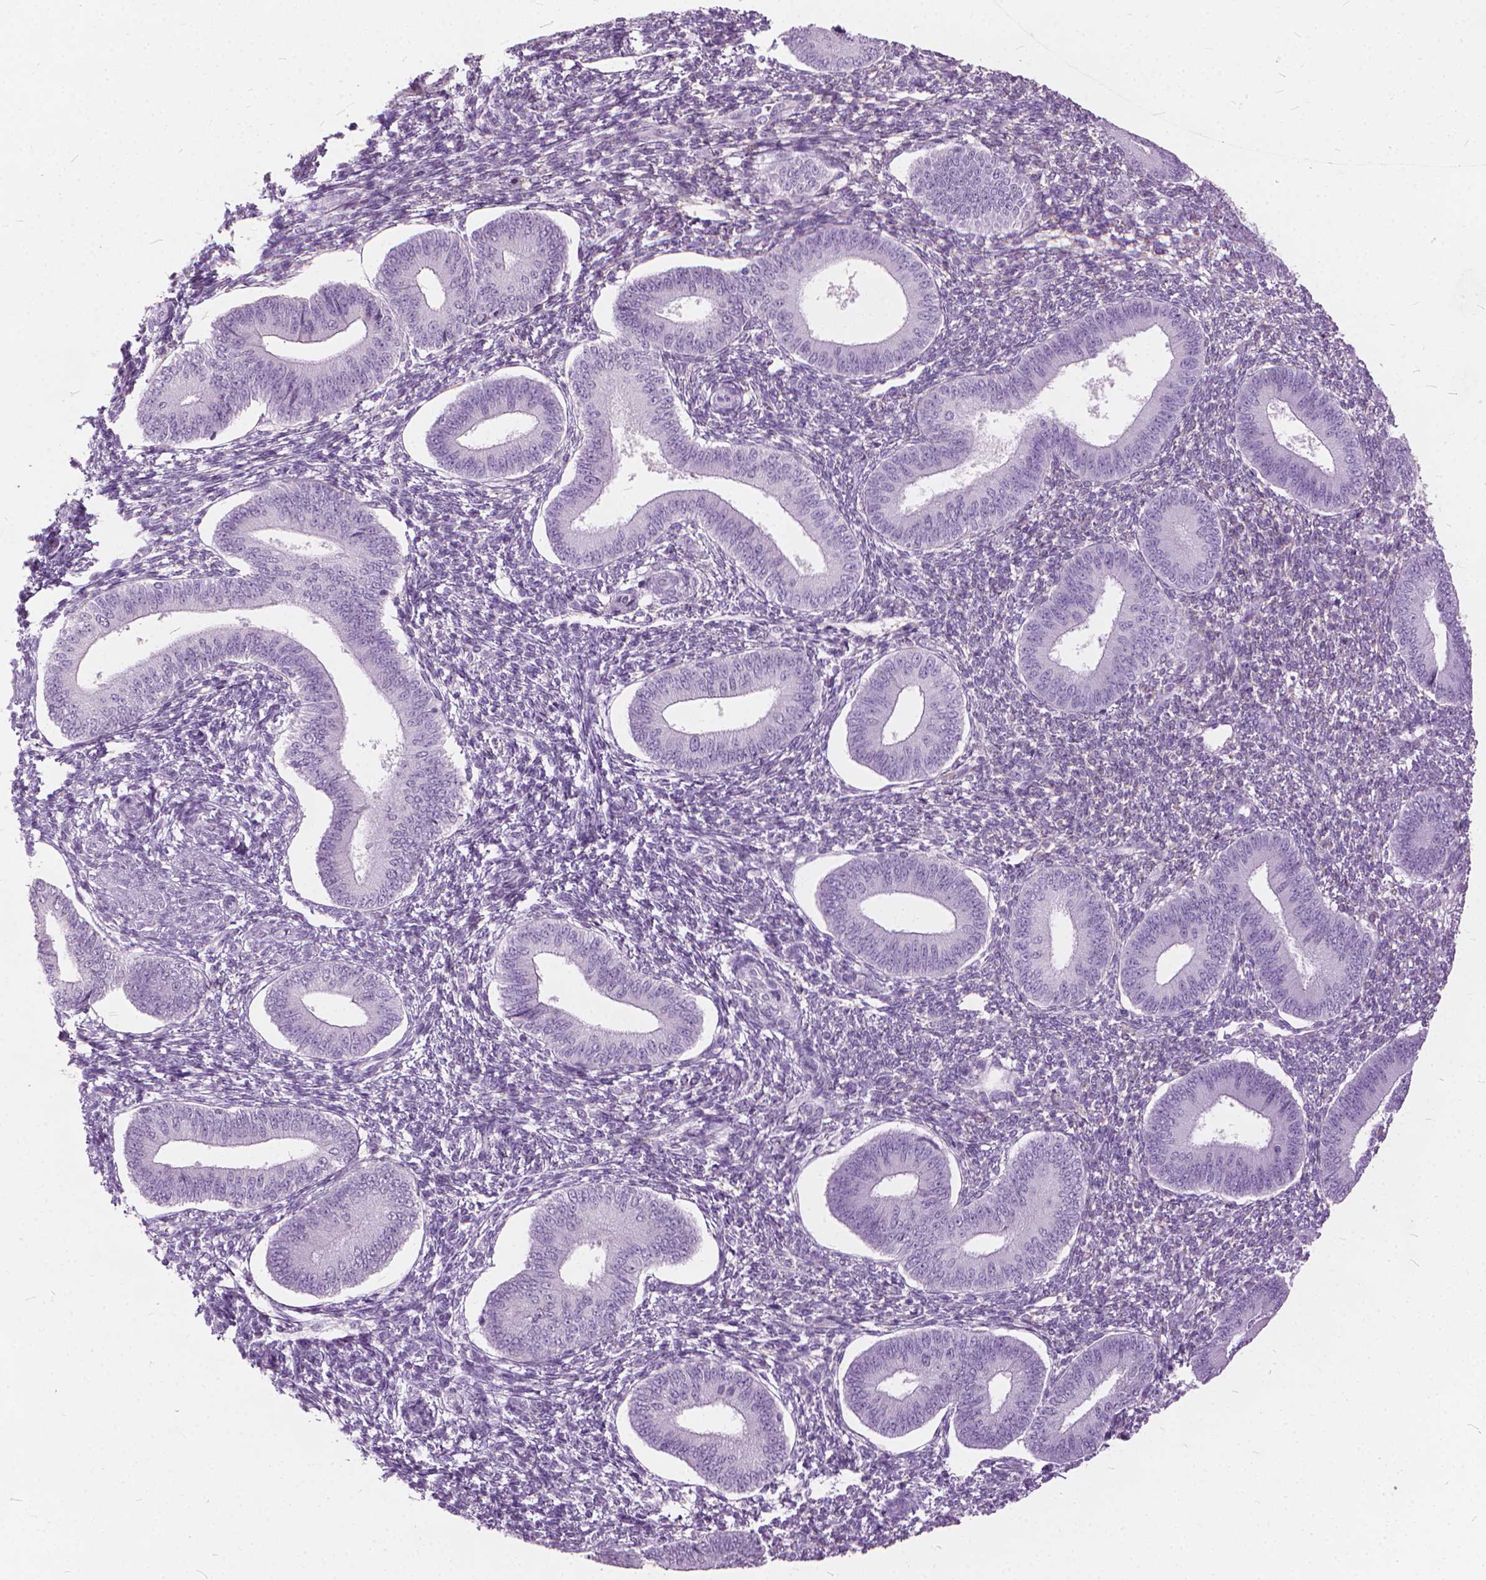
{"staining": {"intensity": "weak", "quantity": "<25%", "location": "cytoplasmic/membranous"}, "tissue": "endometrium", "cell_type": "Cells in endometrial stroma", "image_type": "normal", "snomed": [{"axis": "morphology", "description": "Normal tissue, NOS"}, {"axis": "topography", "description": "Endometrium"}], "caption": "Cells in endometrial stroma show no significant expression in unremarkable endometrium. (DAB immunohistochemistry (IHC) visualized using brightfield microscopy, high magnification).", "gene": "DNM1", "patient": {"sex": "female", "age": 42}}